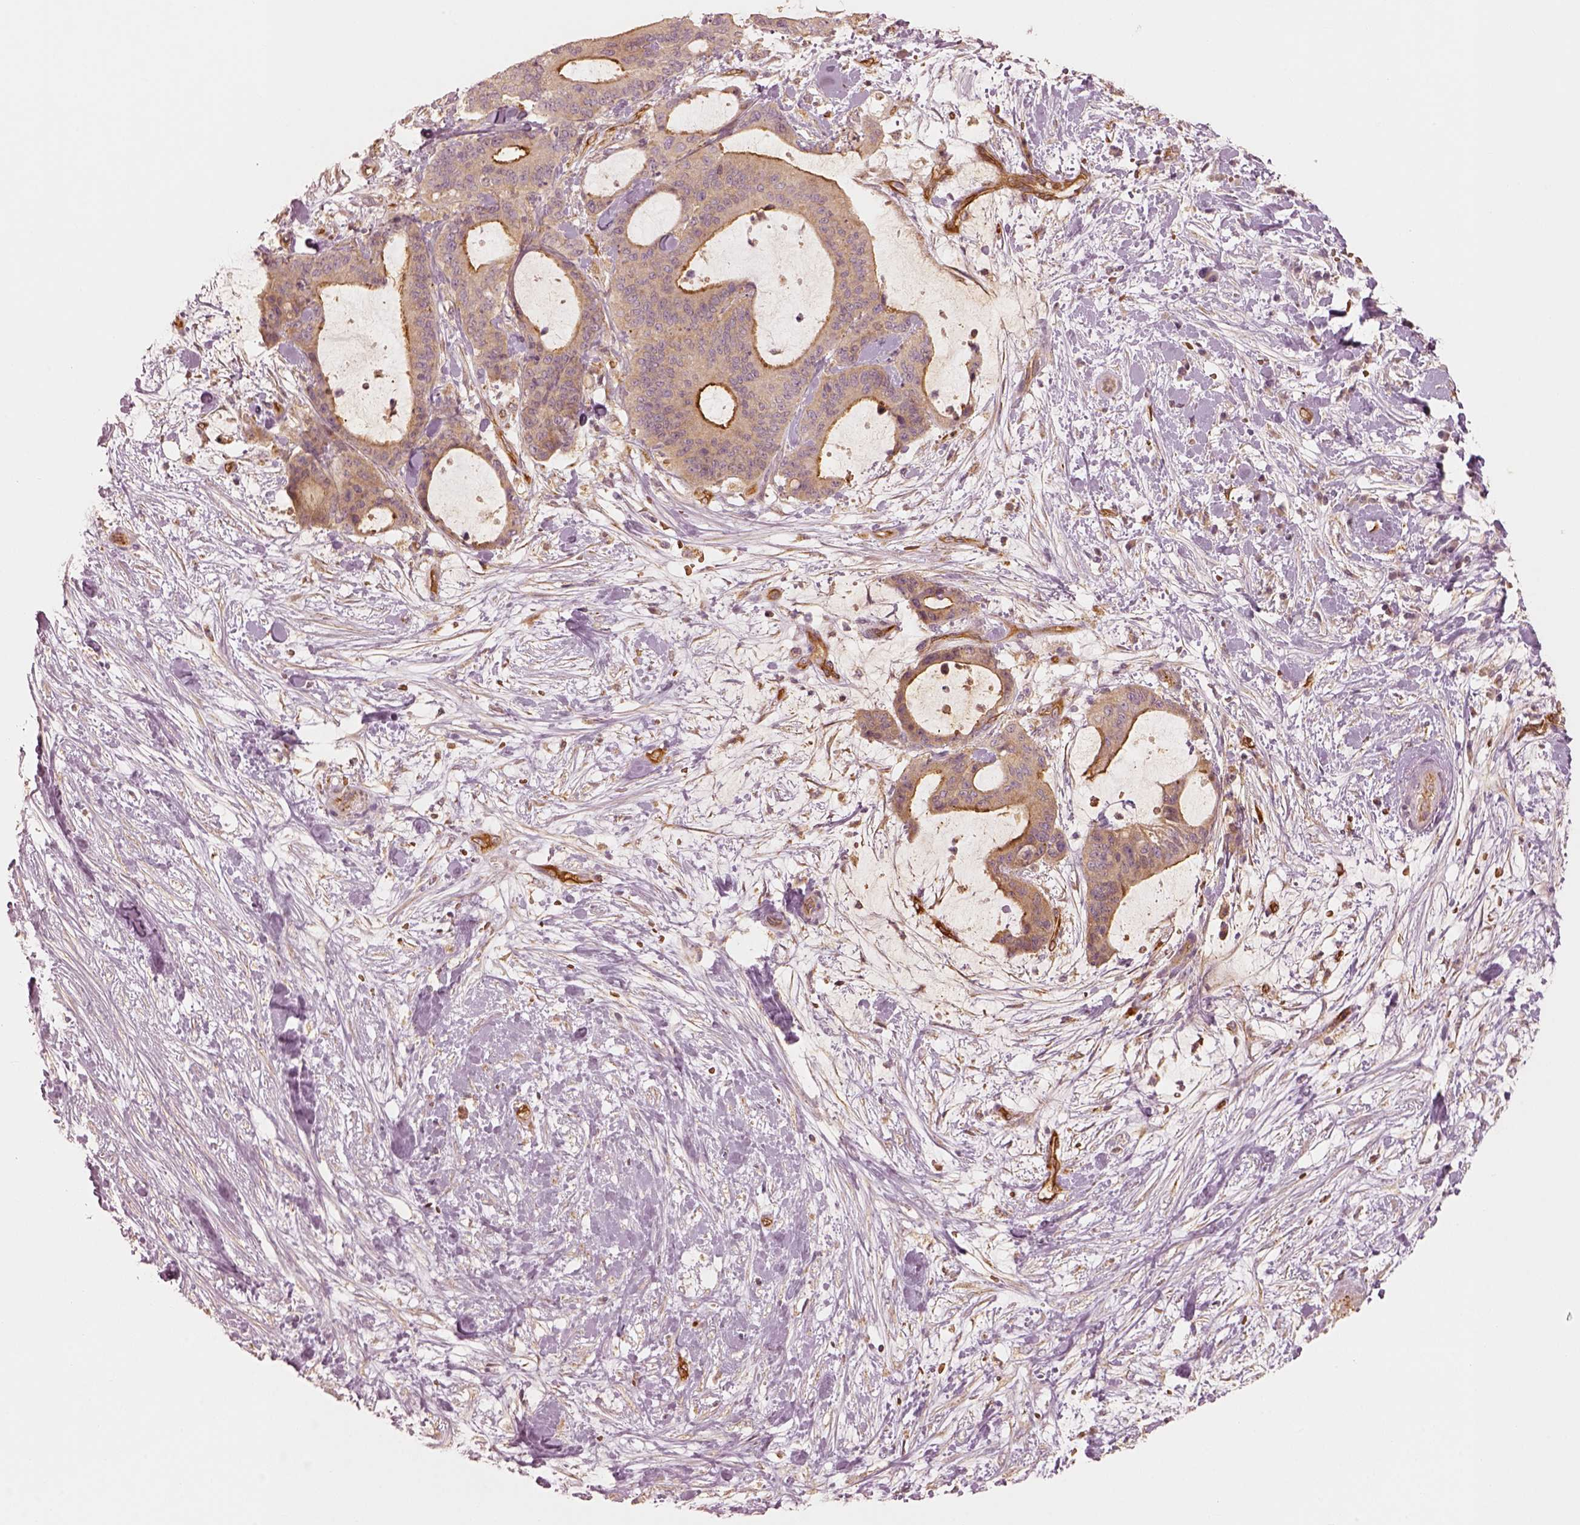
{"staining": {"intensity": "moderate", "quantity": ">75%", "location": "cytoplasmic/membranous"}, "tissue": "liver cancer", "cell_type": "Tumor cells", "image_type": "cancer", "snomed": [{"axis": "morphology", "description": "Cholangiocarcinoma"}, {"axis": "topography", "description": "Liver"}], "caption": "Immunohistochemical staining of human liver cancer (cholangiocarcinoma) shows medium levels of moderate cytoplasmic/membranous expression in about >75% of tumor cells.", "gene": "FSCN1", "patient": {"sex": "female", "age": 73}}